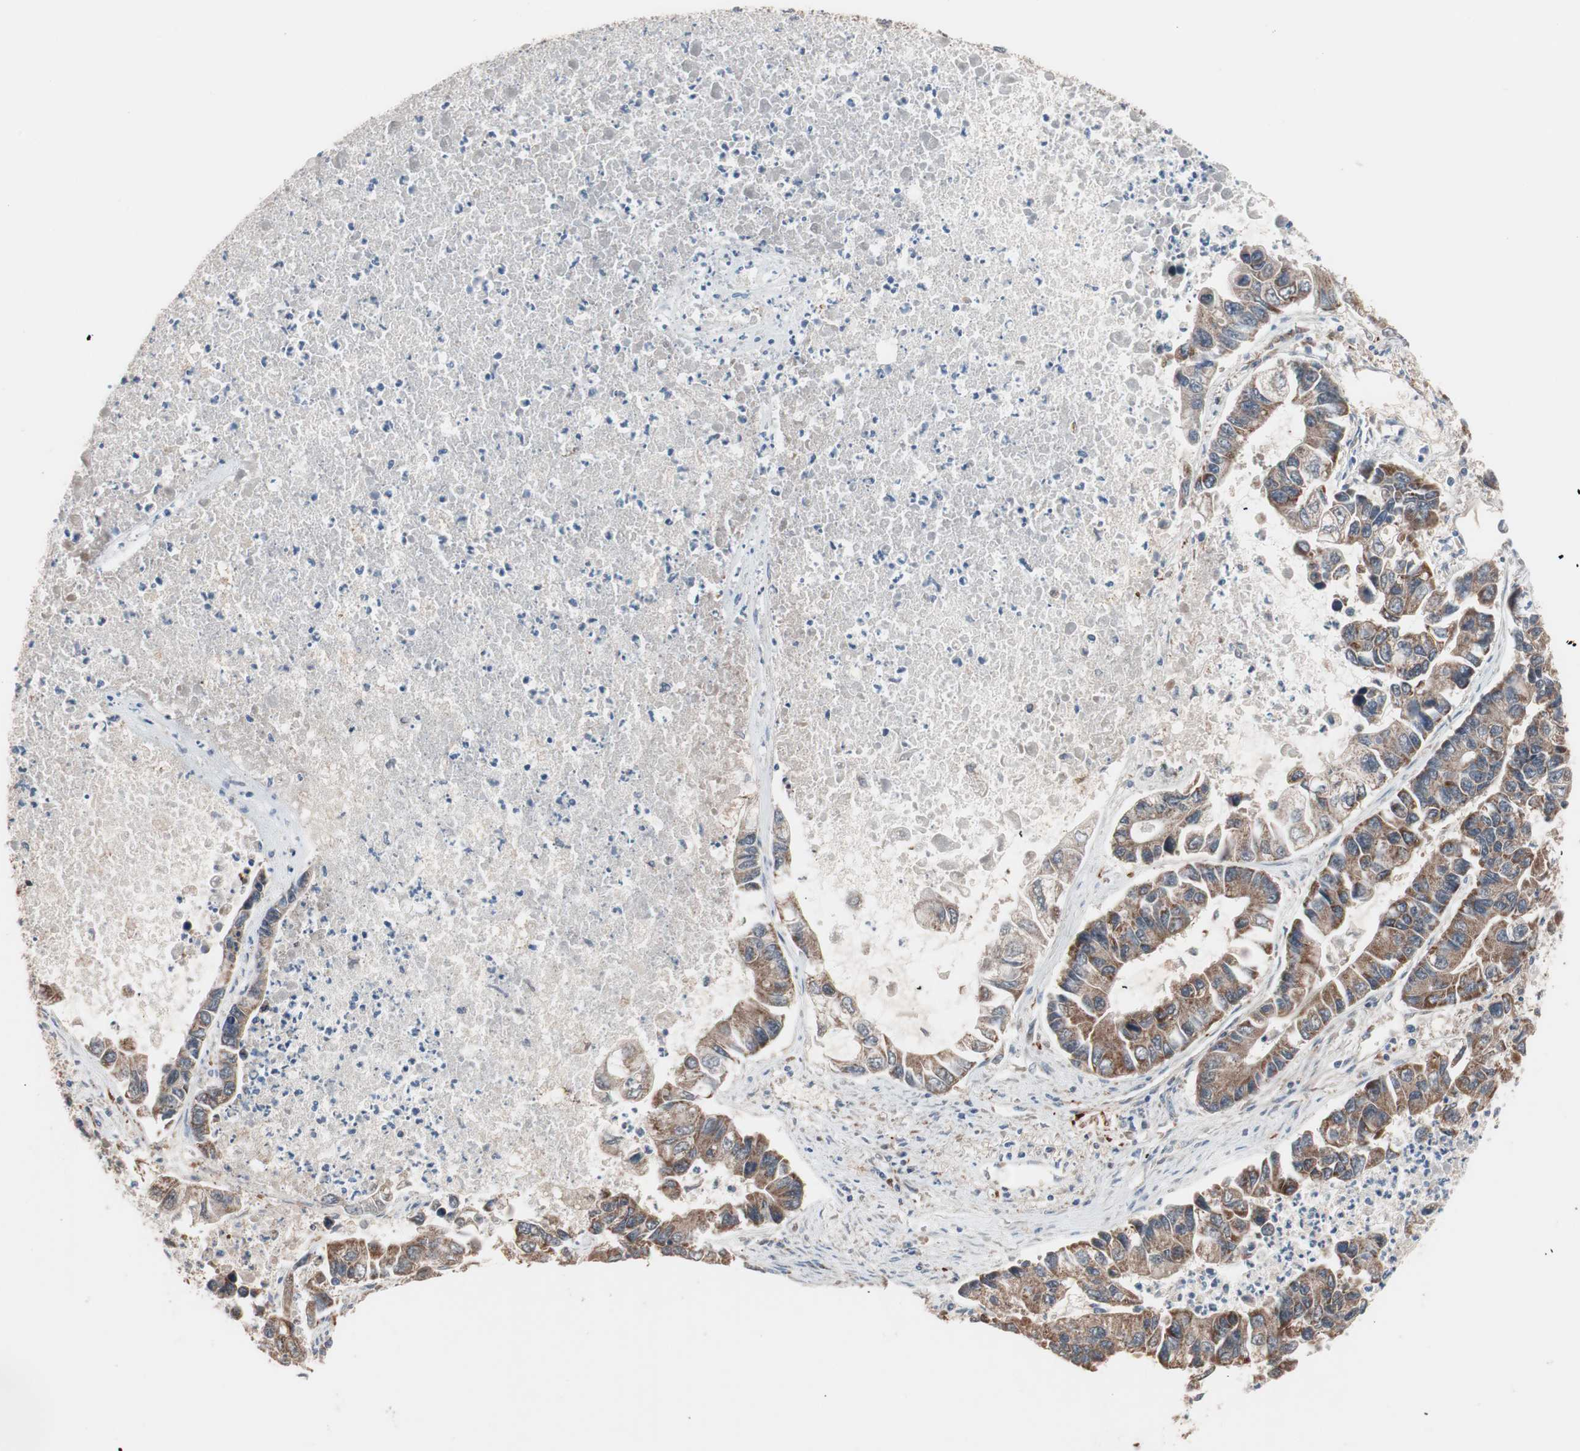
{"staining": {"intensity": "moderate", "quantity": ">75%", "location": "cytoplasmic/membranous"}, "tissue": "lung cancer", "cell_type": "Tumor cells", "image_type": "cancer", "snomed": [{"axis": "morphology", "description": "Adenocarcinoma, NOS"}, {"axis": "topography", "description": "Lung"}], "caption": "Immunohistochemical staining of lung cancer demonstrates moderate cytoplasmic/membranous protein staining in about >75% of tumor cells.", "gene": "HMBS", "patient": {"sex": "female", "age": 51}}